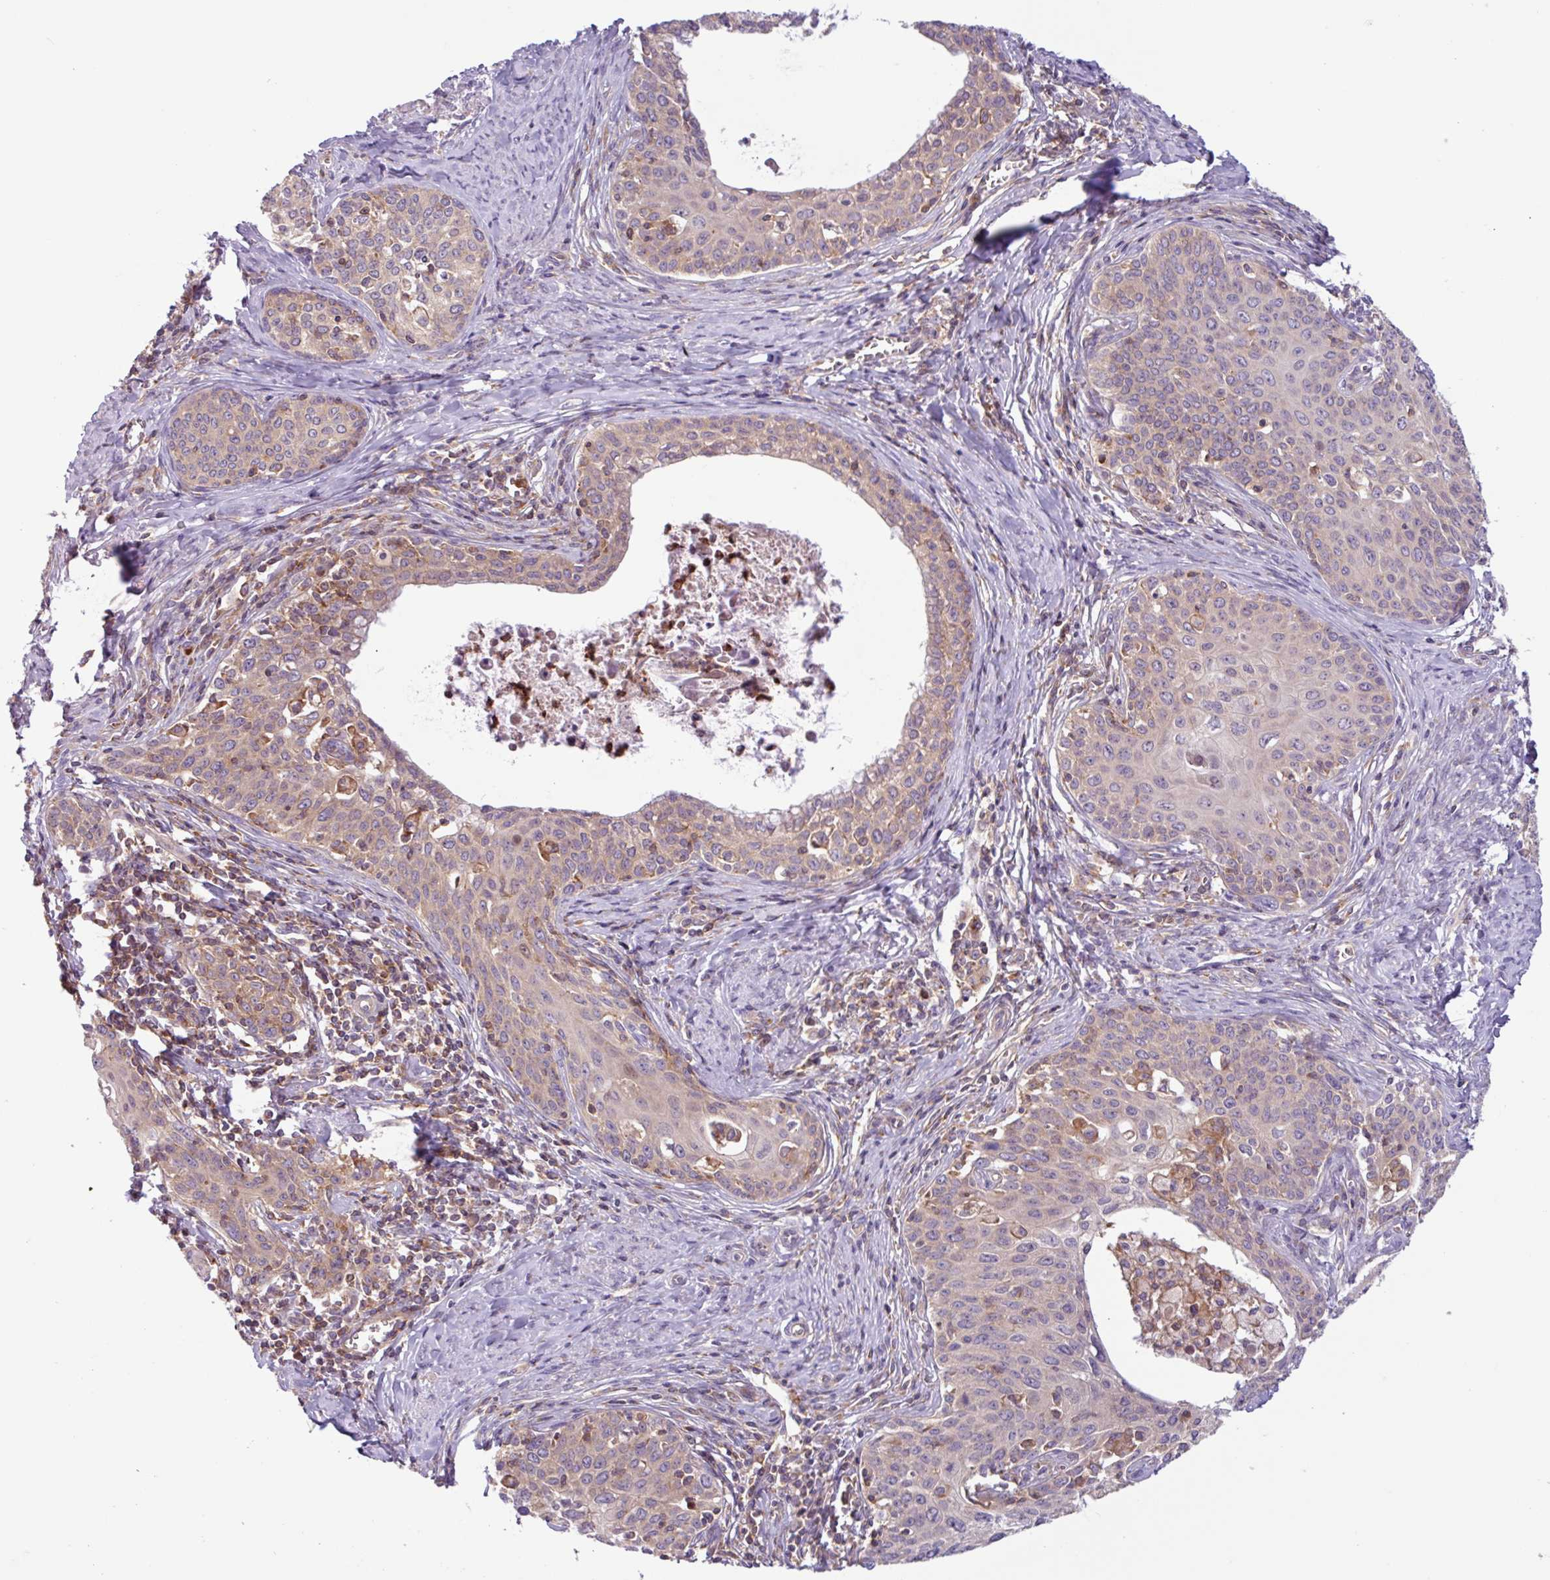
{"staining": {"intensity": "weak", "quantity": "<25%", "location": "cytoplasmic/membranous"}, "tissue": "cervical cancer", "cell_type": "Tumor cells", "image_type": "cancer", "snomed": [{"axis": "morphology", "description": "Squamous cell carcinoma, NOS"}, {"axis": "morphology", "description": "Adenocarcinoma, NOS"}, {"axis": "topography", "description": "Cervix"}], "caption": "IHC of cervical cancer shows no expression in tumor cells.", "gene": "ACTR3", "patient": {"sex": "female", "age": 52}}